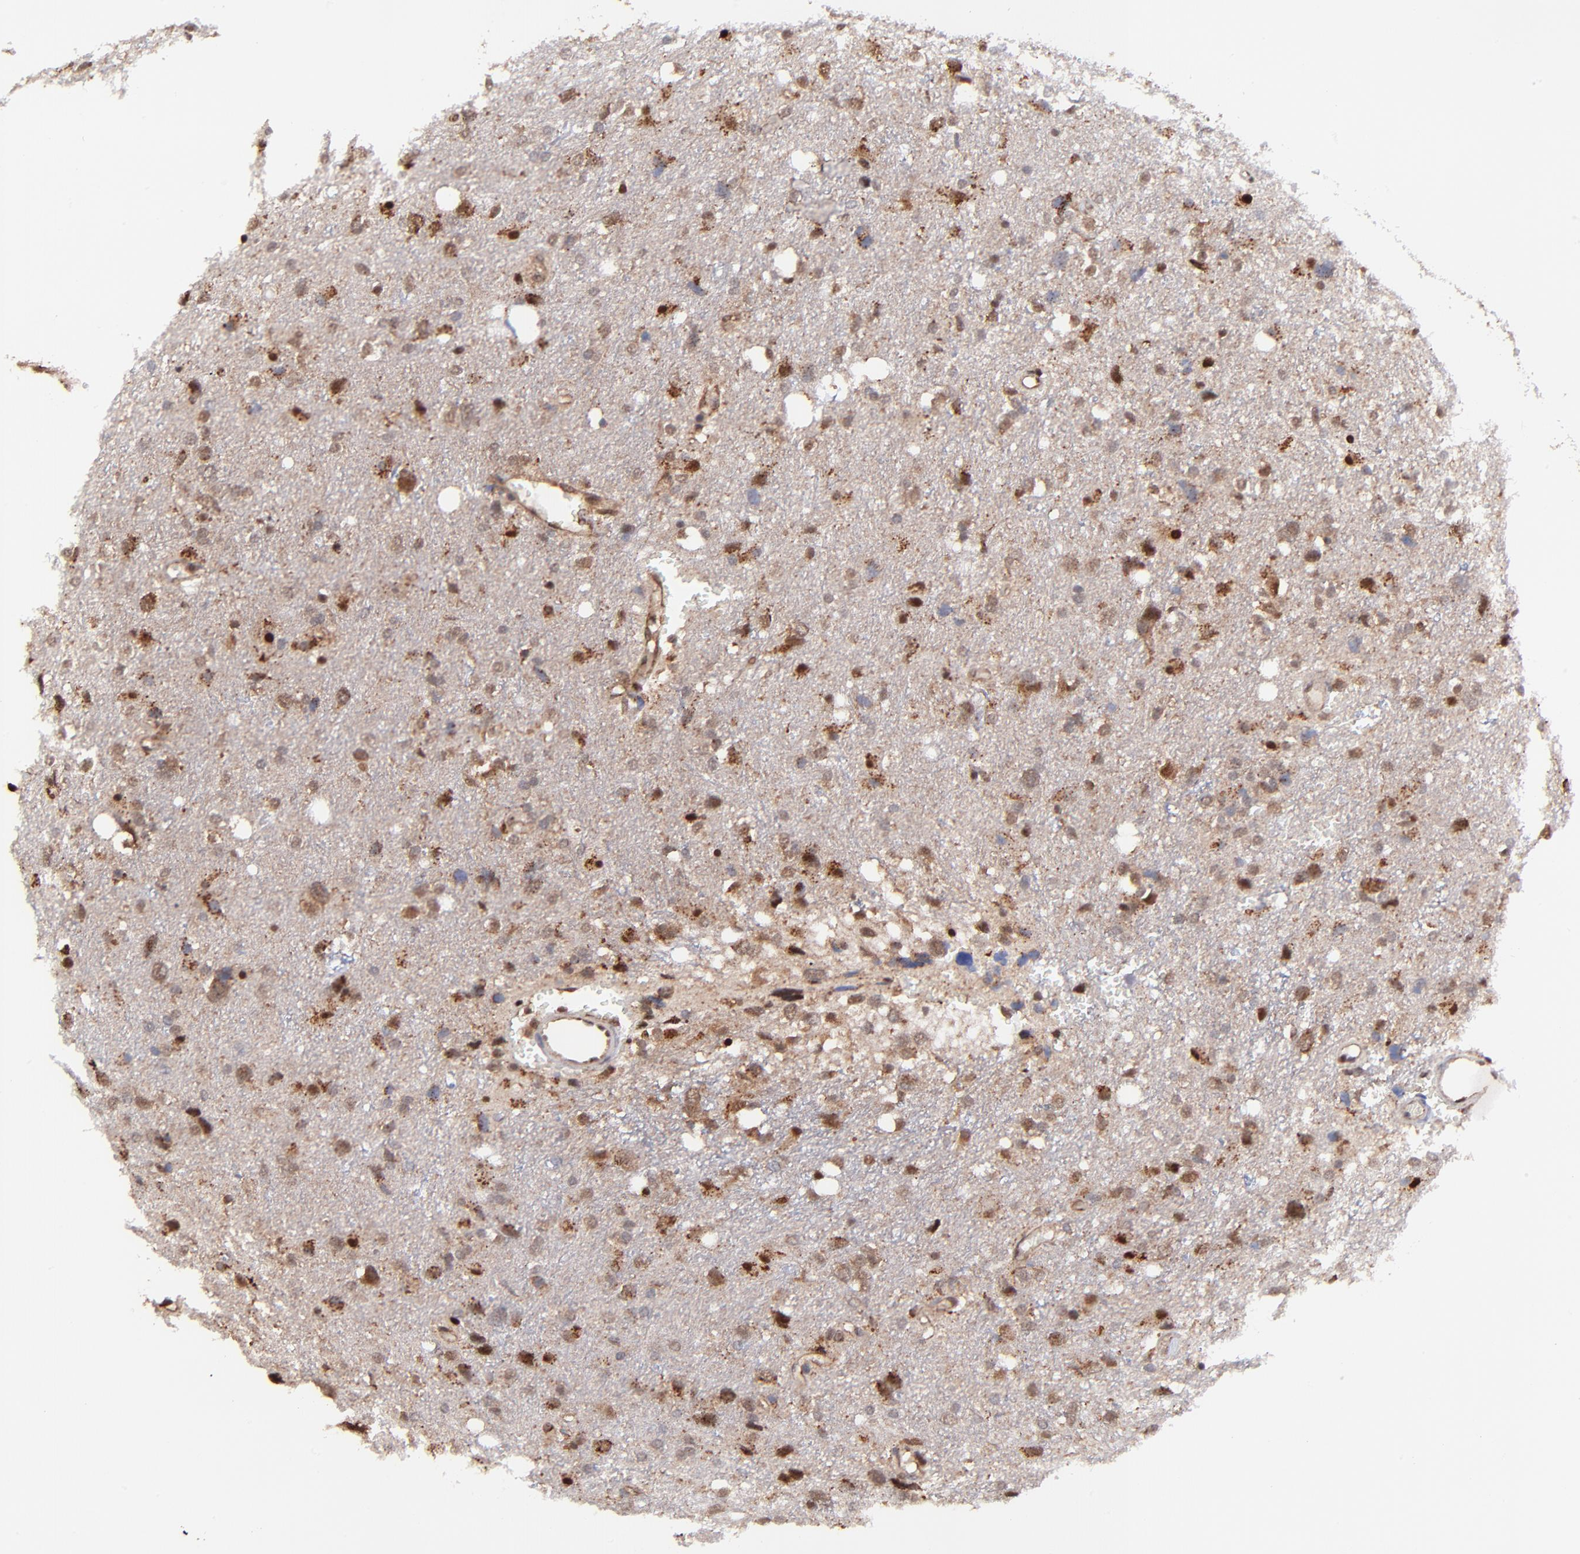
{"staining": {"intensity": "moderate", "quantity": "25%-75%", "location": "cytoplasmic/membranous,nuclear"}, "tissue": "glioma", "cell_type": "Tumor cells", "image_type": "cancer", "snomed": [{"axis": "morphology", "description": "Glioma, malignant, High grade"}, {"axis": "topography", "description": "Brain"}], "caption": "Glioma stained for a protein shows moderate cytoplasmic/membranous and nuclear positivity in tumor cells.", "gene": "PSMA6", "patient": {"sex": "female", "age": 59}}